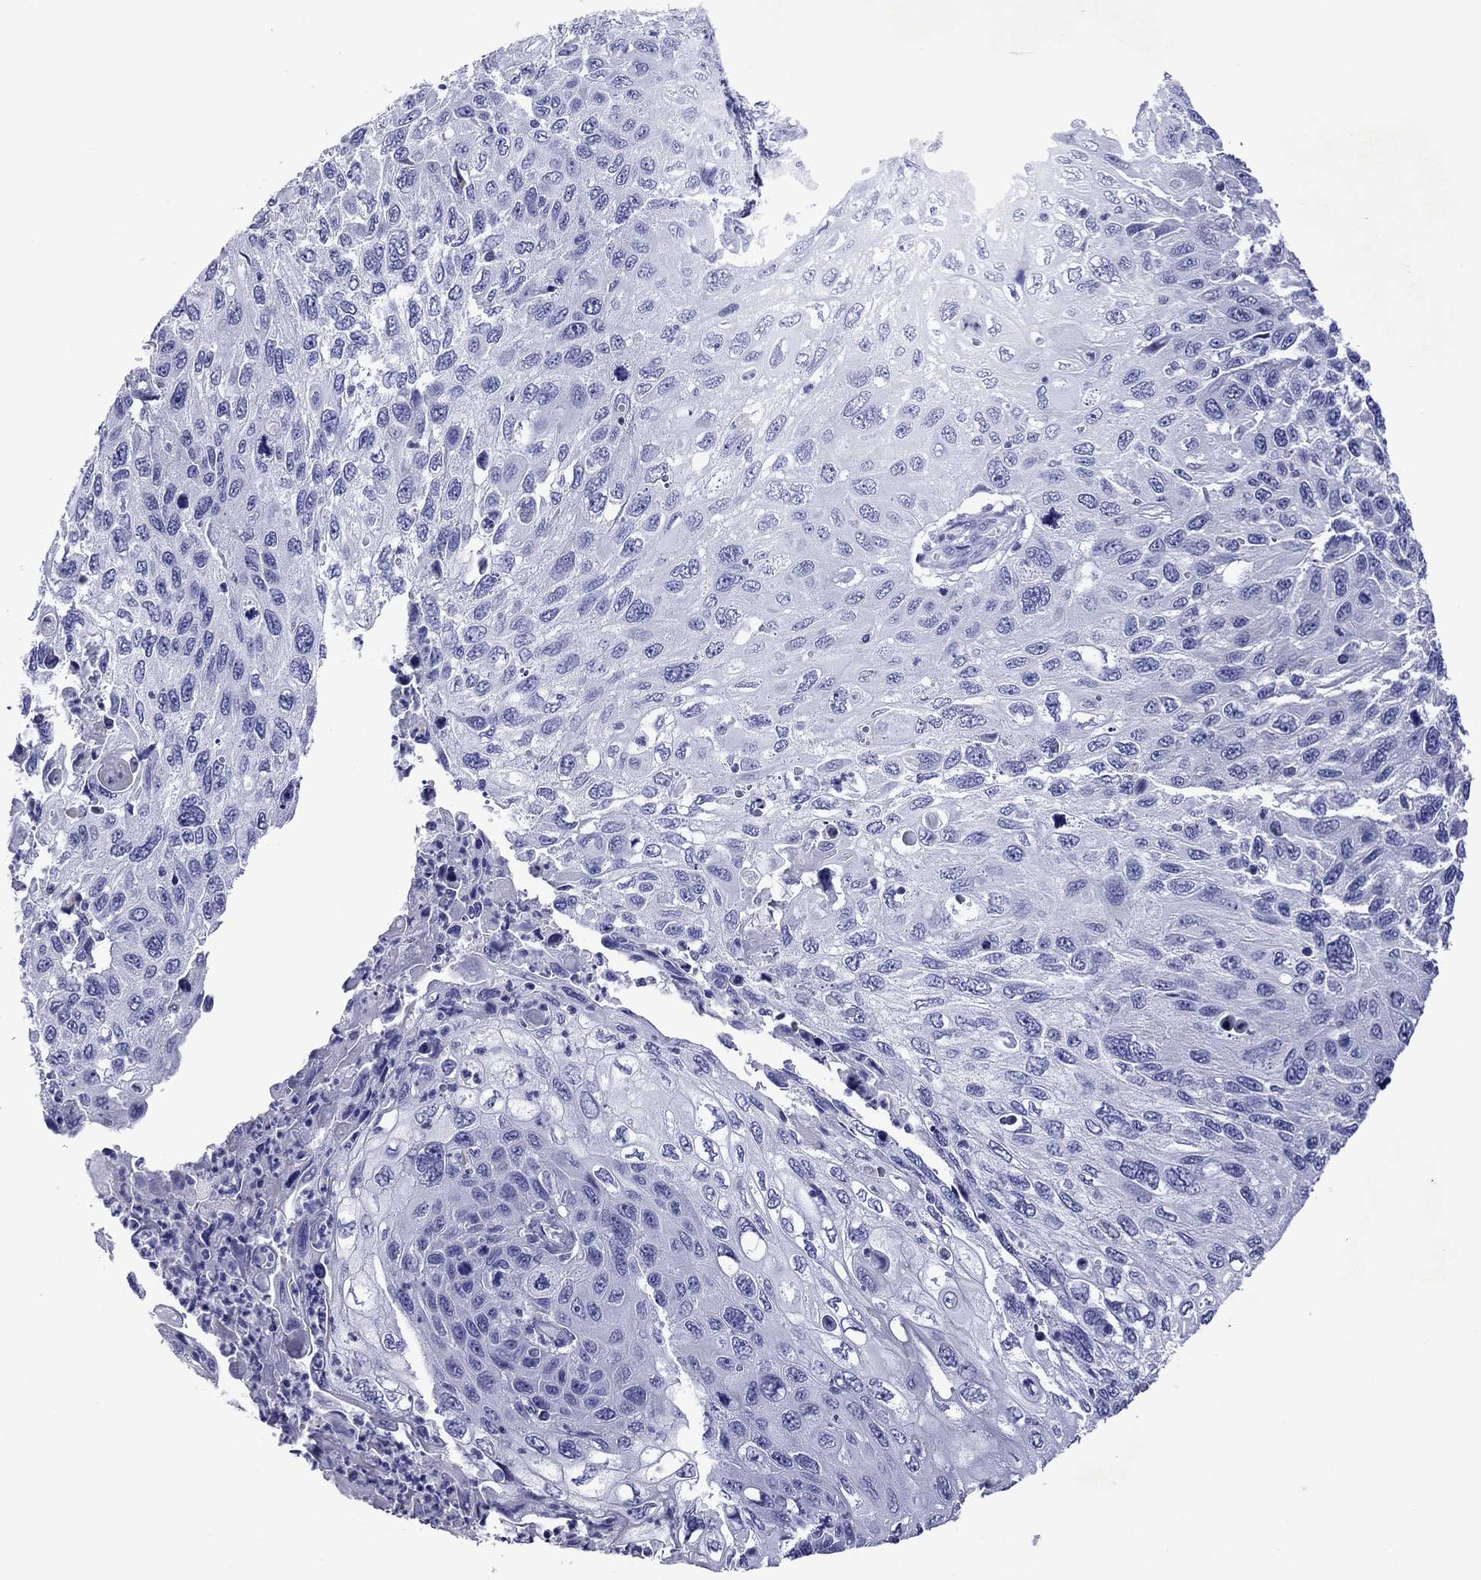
{"staining": {"intensity": "negative", "quantity": "none", "location": "none"}, "tissue": "cervical cancer", "cell_type": "Tumor cells", "image_type": "cancer", "snomed": [{"axis": "morphology", "description": "Squamous cell carcinoma, NOS"}, {"axis": "topography", "description": "Cervix"}], "caption": "High magnification brightfield microscopy of cervical cancer (squamous cell carcinoma) stained with DAB (3,3'-diaminobenzidine) (brown) and counterstained with hematoxylin (blue): tumor cells show no significant staining.", "gene": "PIWIL1", "patient": {"sex": "female", "age": 70}}